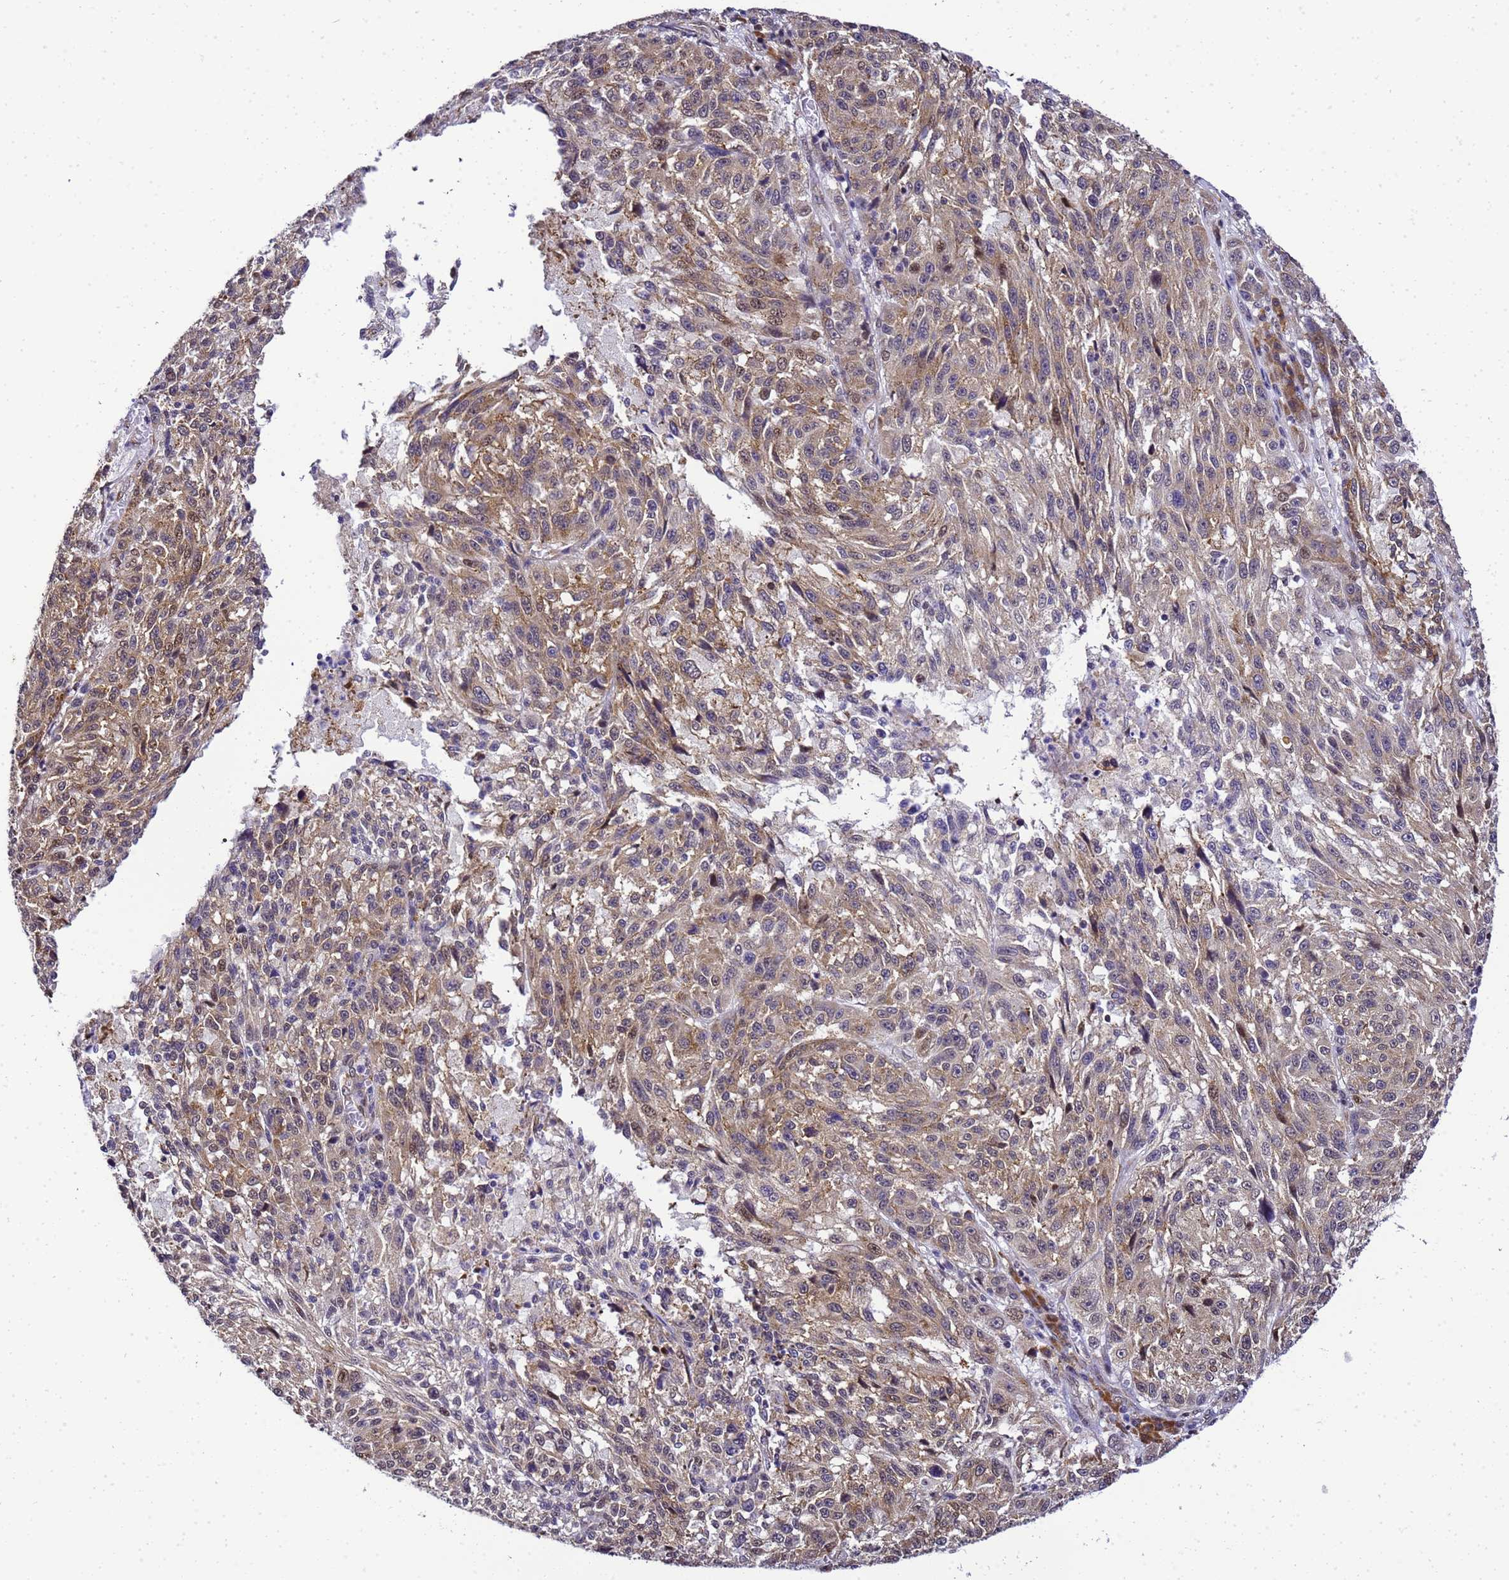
{"staining": {"intensity": "moderate", "quantity": "25%-75%", "location": "cytoplasmic/membranous"}, "tissue": "melanoma", "cell_type": "Tumor cells", "image_type": "cancer", "snomed": [{"axis": "morphology", "description": "Malignant melanoma, NOS"}, {"axis": "topography", "description": "Skin"}], "caption": "DAB immunohistochemical staining of human malignant melanoma shows moderate cytoplasmic/membranous protein expression in about 25%-75% of tumor cells.", "gene": "SMN1", "patient": {"sex": "male", "age": 53}}